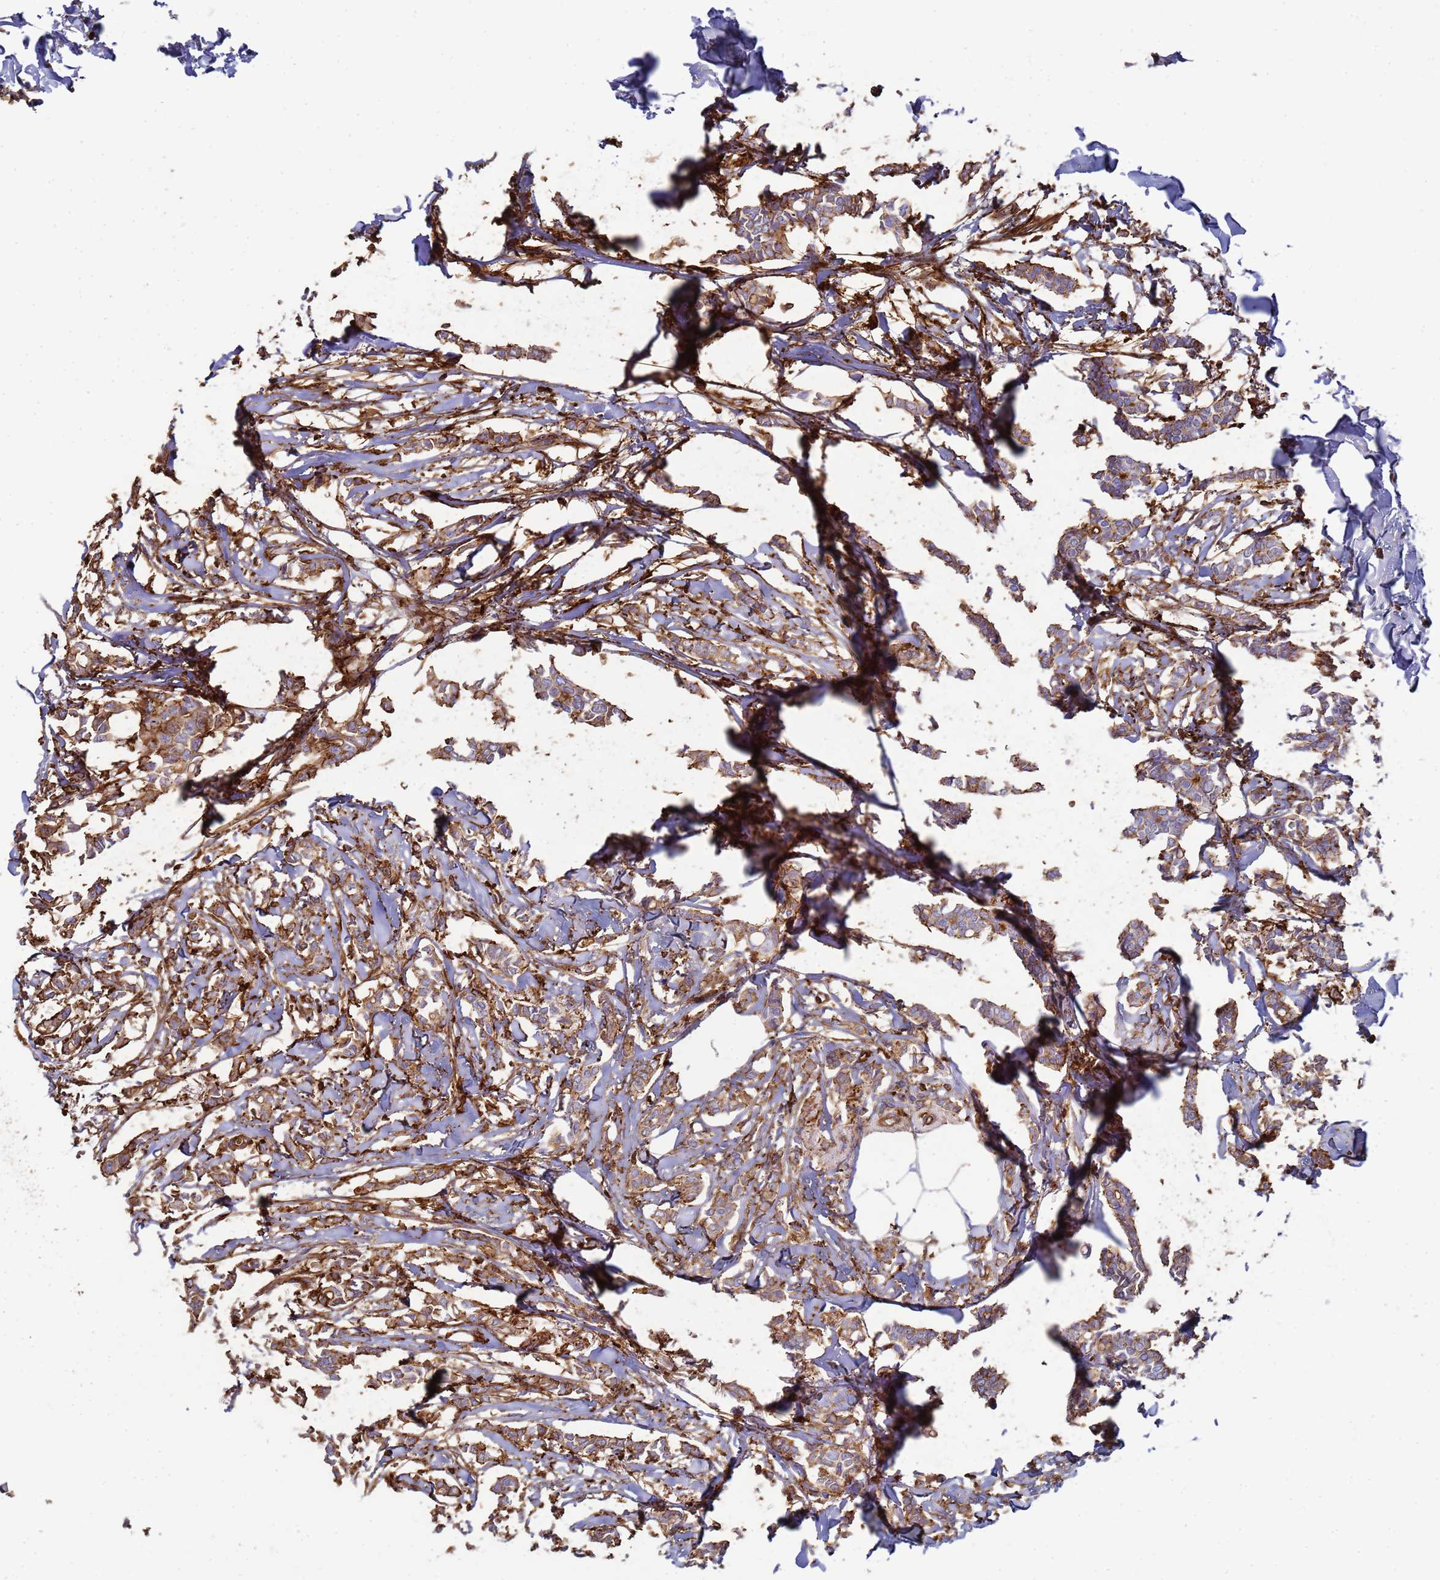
{"staining": {"intensity": "moderate", "quantity": ">75%", "location": "cytoplasmic/membranous"}, "tissue": "breast cancer", "cell_type": "Tumor cells", "image_type": "cancer", "snomed": [{"axis": "morphology", "description": "Duct carcinoma"}, {"axis": "topography", "description": "Breast"}], "caption": "Tumor cells demonstrate medium levels of moderate cytoplasmic/membranous positivity in about >75% of cells in human breast invasive ductal carcinoma.", "gene": "ACTB", "patient": {"sex": "female", "age": 41}}